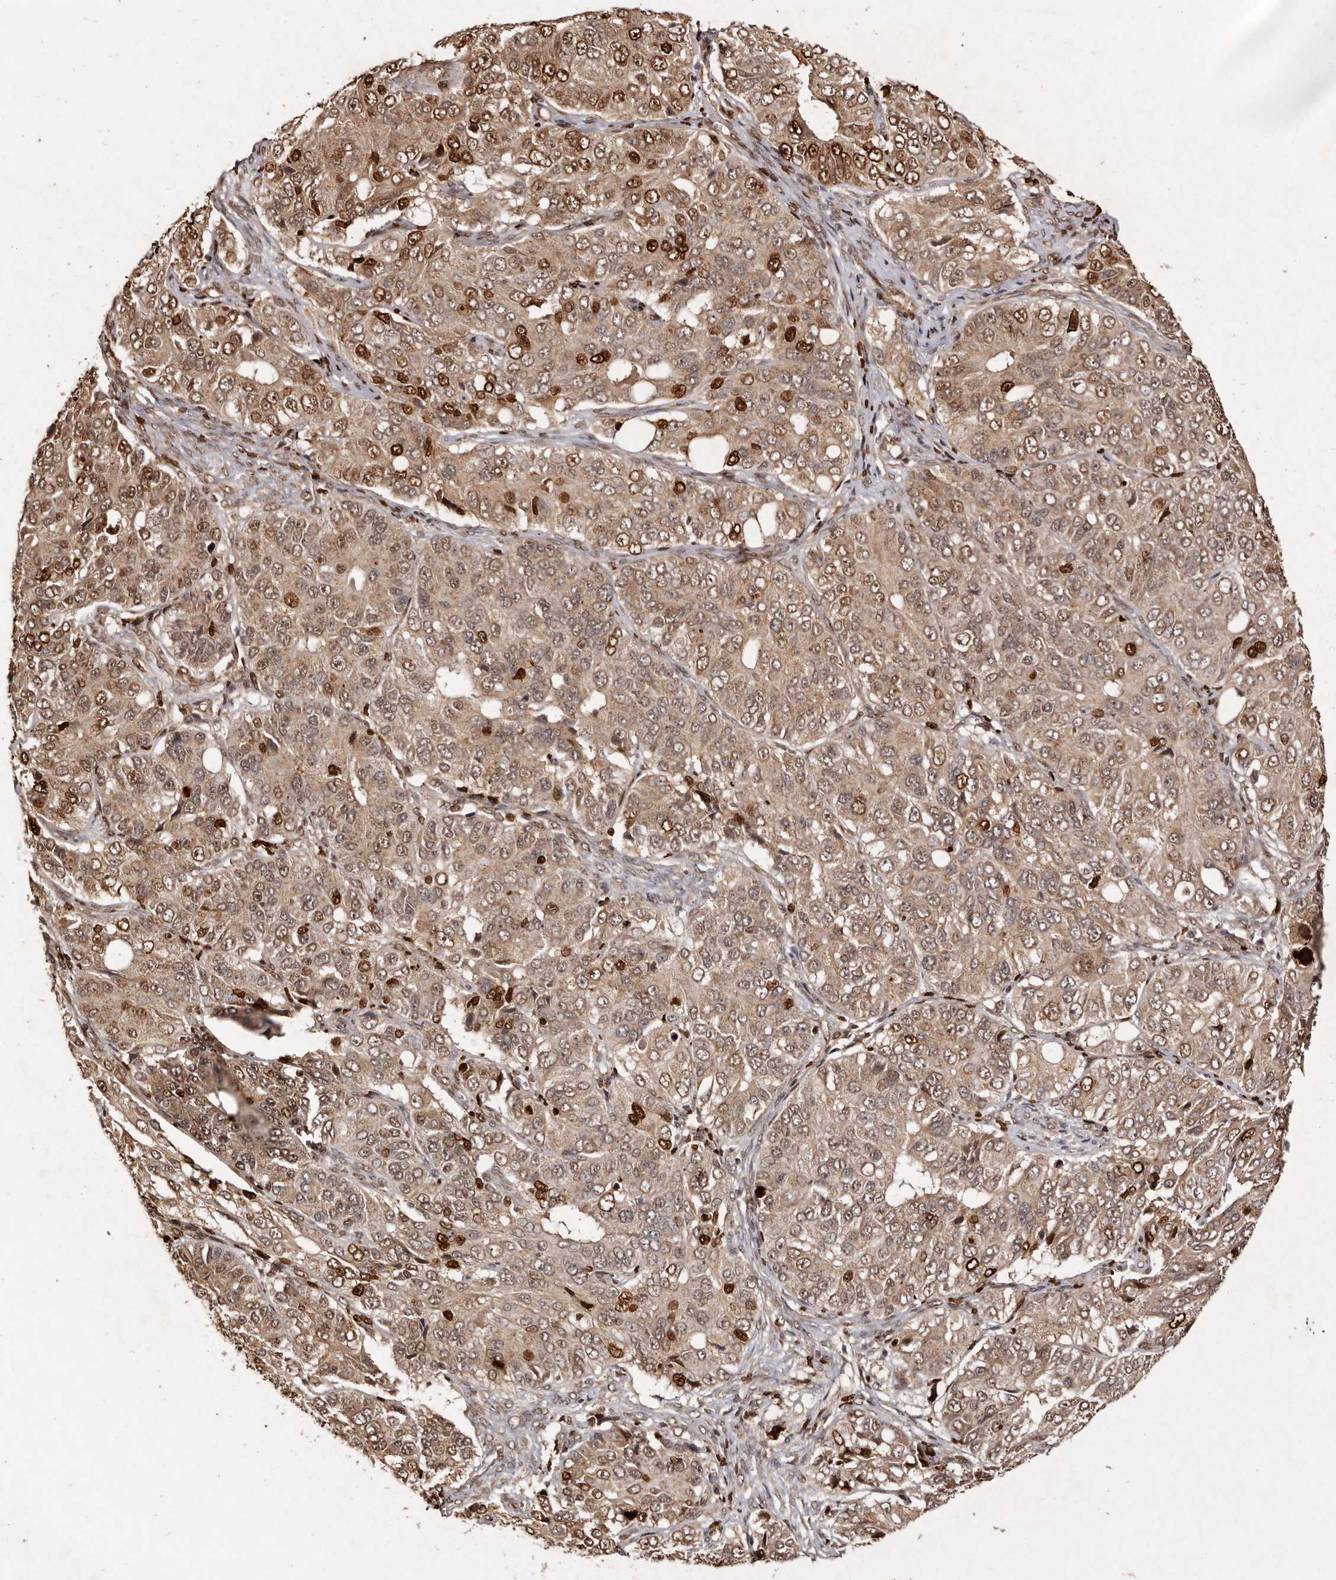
{"staining": {"intensity": "strong", "quantity": ">75%", "location": "cytoplasmic/membranous,nuclear"}, "tissue": "ovarian cancer", "cell_type": "Tumor cells", "image_type": "cancer", "snomed": [{"axis": "morphology", "description": "Carcinoma, endometroid"}, {"axis": "topography", "description": "Ovary"}], "caption": "An image of human ovarian cancer stained for a protein shows strong cytoplasmic/membranous and nuclear brown staining in tumor cells. Immunohistochemistry stains the protein in brown and the nuclei are stained blue.", "gene": "NOTCH1", "patient": {"sex": "female", "age": 51}}